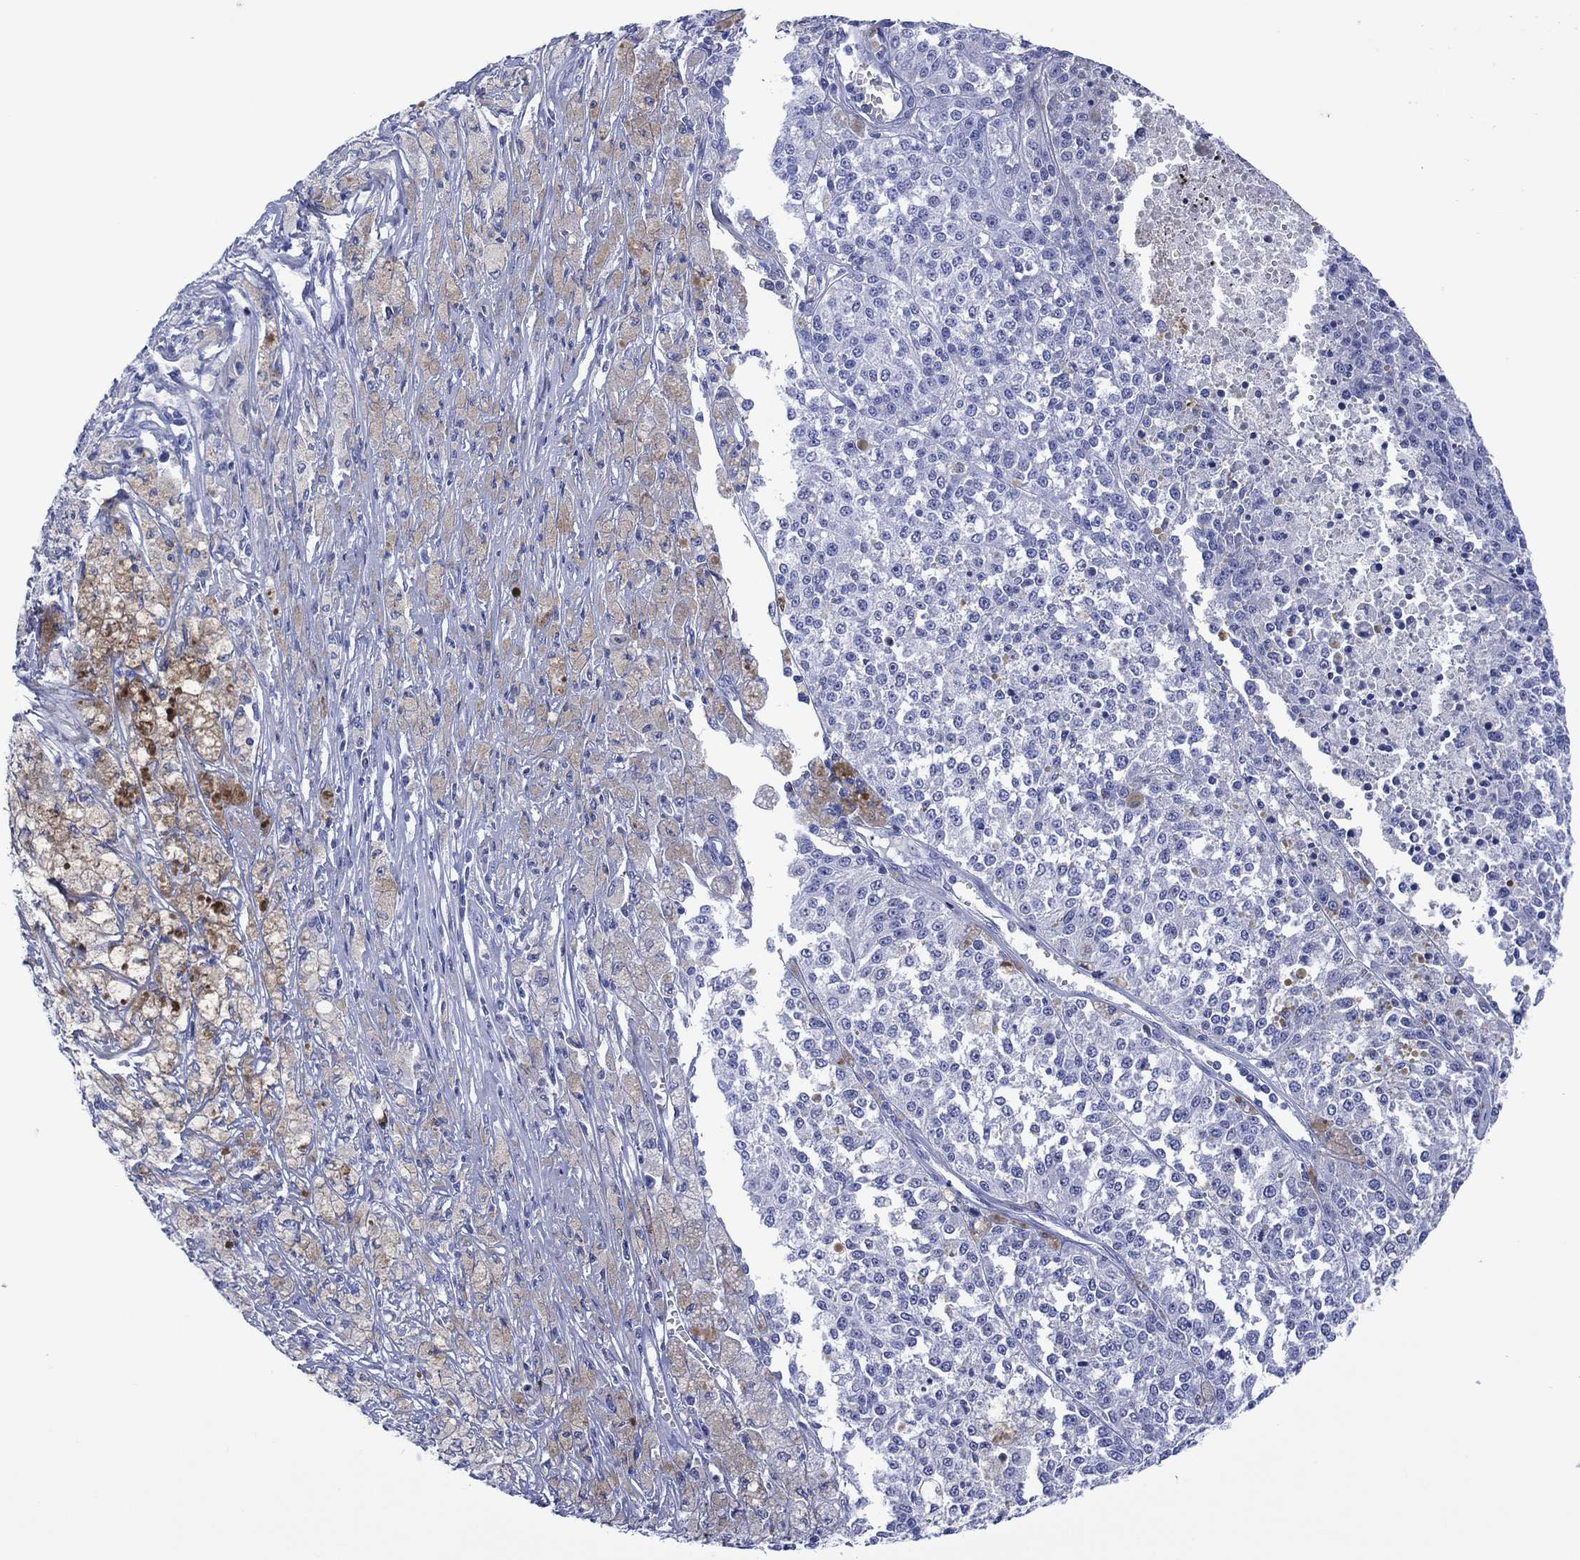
{"staining": {"intensity": "negative", "quantity": "none", "location": "none"}, "tissue": "melanoma", "cell_type": "Tumor cells", "image_type": "cancer", "snomed": [{"axis": "morphology", "description": "Malignant melanoma, Metastatic site"}, {"axis": "topography", "description": "Lymph node"}], "caption": "Malignant melanoma (metastatic site) was stained to show a protein in brown. There is no significant expression in tumor cells.", "gene": "DPP4", "patient": {"sex": "female", "age": 64}}